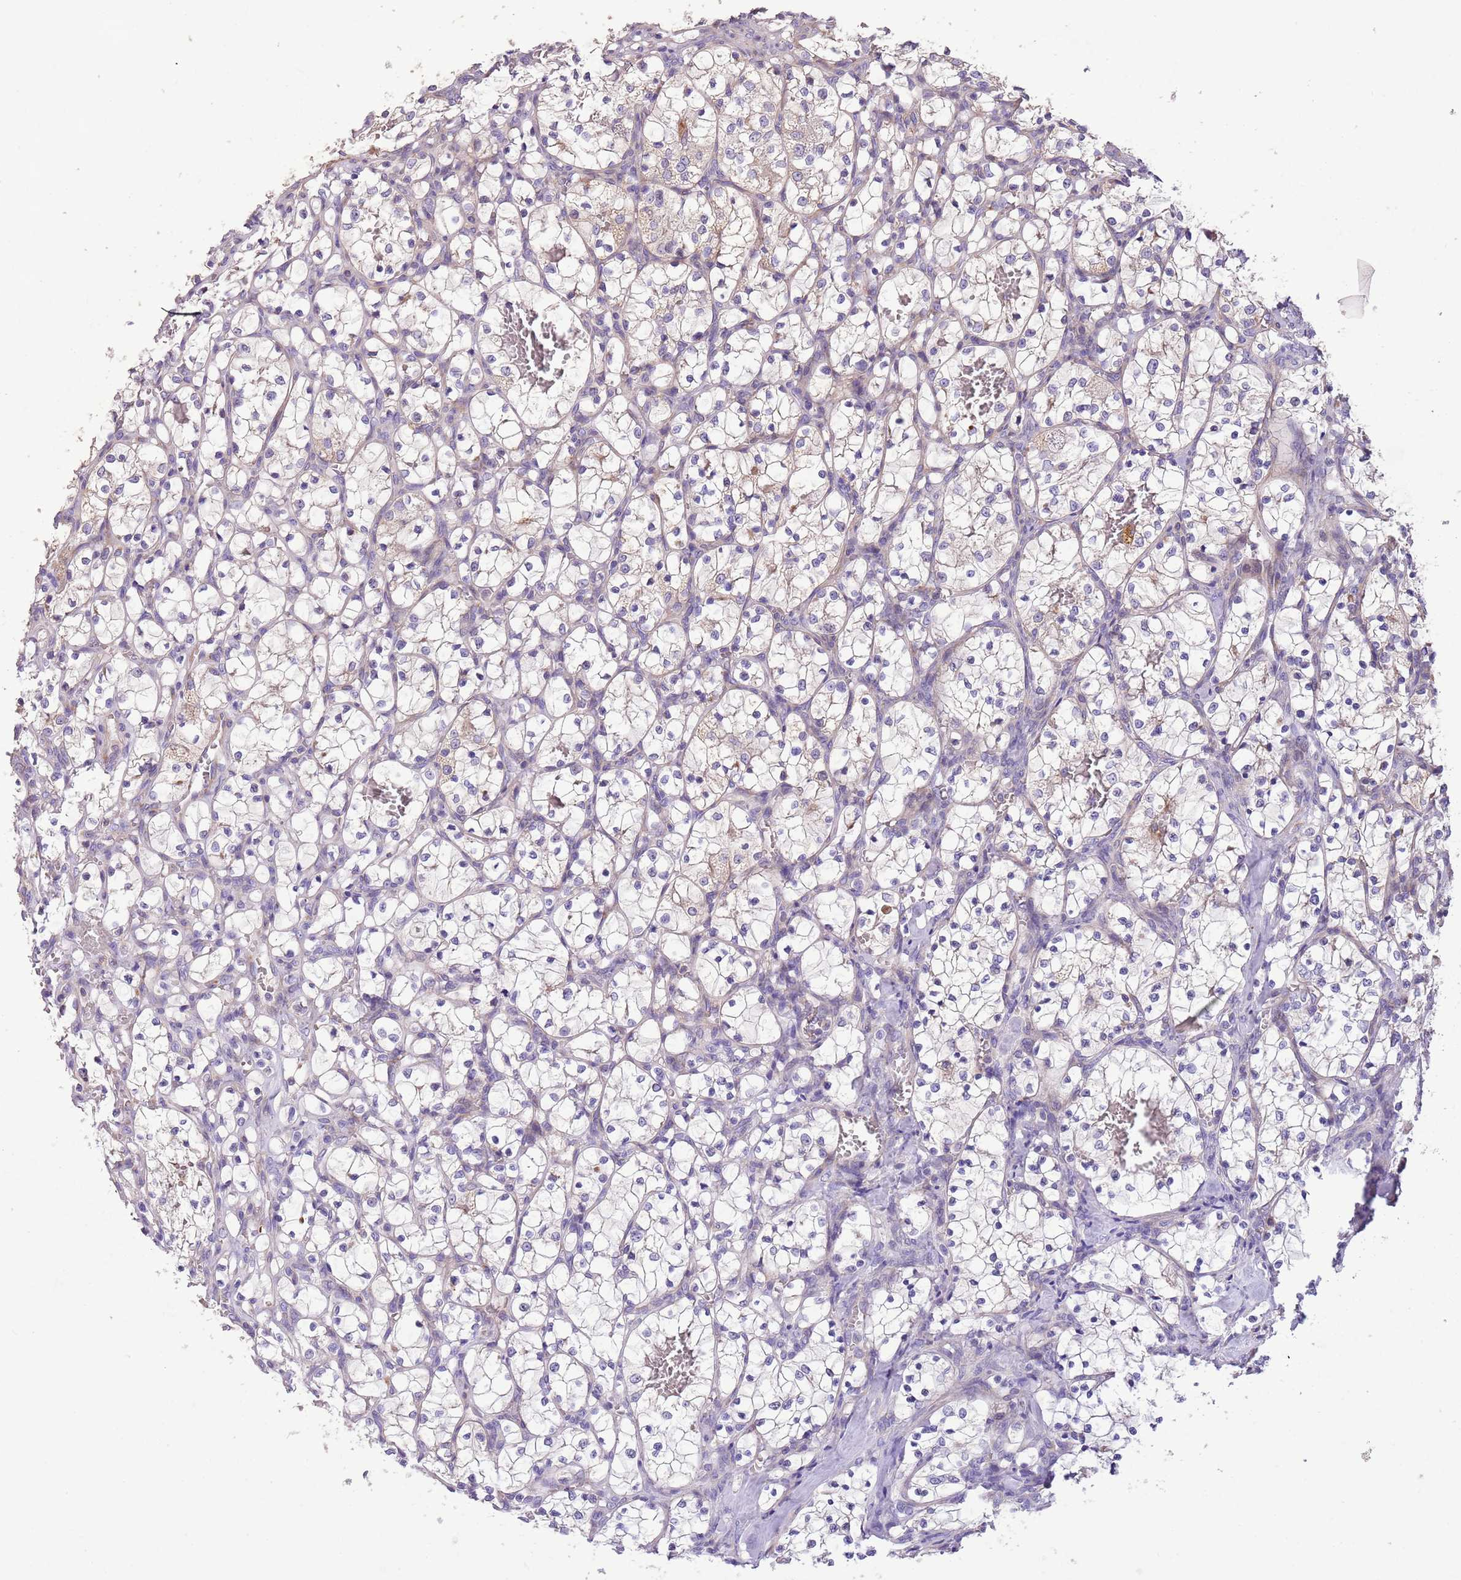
{"staining": {"intensity": "negative", "quantity": "none", "location": "none"}, "tissue": "renal cancer", "cell_type": "Tumor cells", "image_type": "cancer", "snomed": [{"axis": "morphology", "description": "Adenocarcinoma, NOS"}, {"axis": "topography", "description": "Kidney"}], "caption": "This is an IHC micrograph of renal cancer. There is no staining in tumor cells.", "gene": "PIGA", "patient": {"sex": "female", "age": 69}}